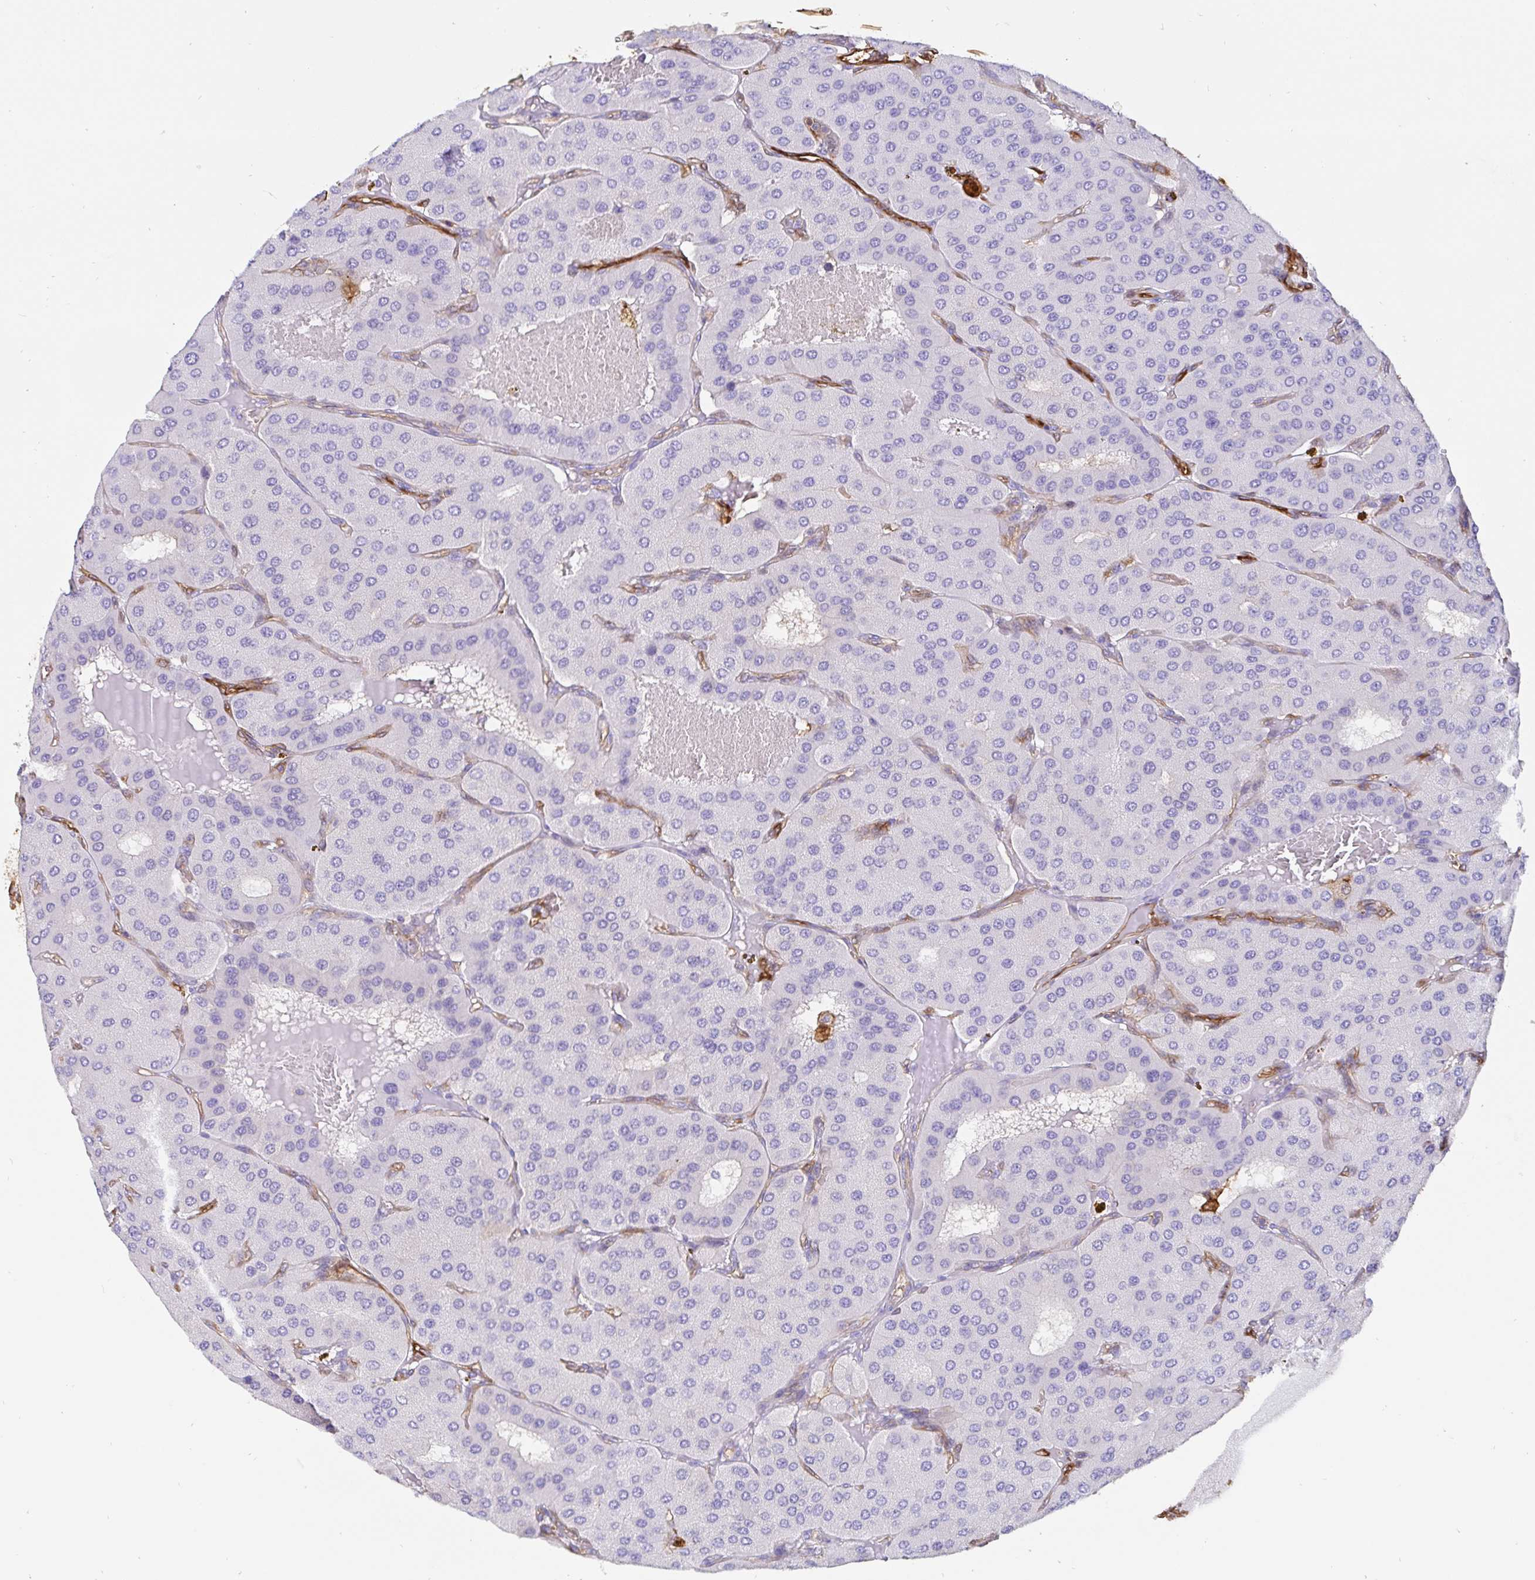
{"staining": {"intensity": "negative", "quantity": "none", "location": "none"}, "tissue": "parathyroid gland", "cell_type": "Glandular cells", "image_type": "normal", "snomed": [{"axis": "morphology", "description": "Normal tissue, NOS"}, {"axis": "morphology", "description": "Adenoma, NOS"}, {"axis": "topography", "description": "Parathyroid gland"}], "caption": "This is a histopathology image of immunohistochemistry (IHC) staining of unremarkable parathyroid gland, which shows no staining in glandular cells.", "gene": "ANXA2", "patient": {"sex": "female", "age": 86}}